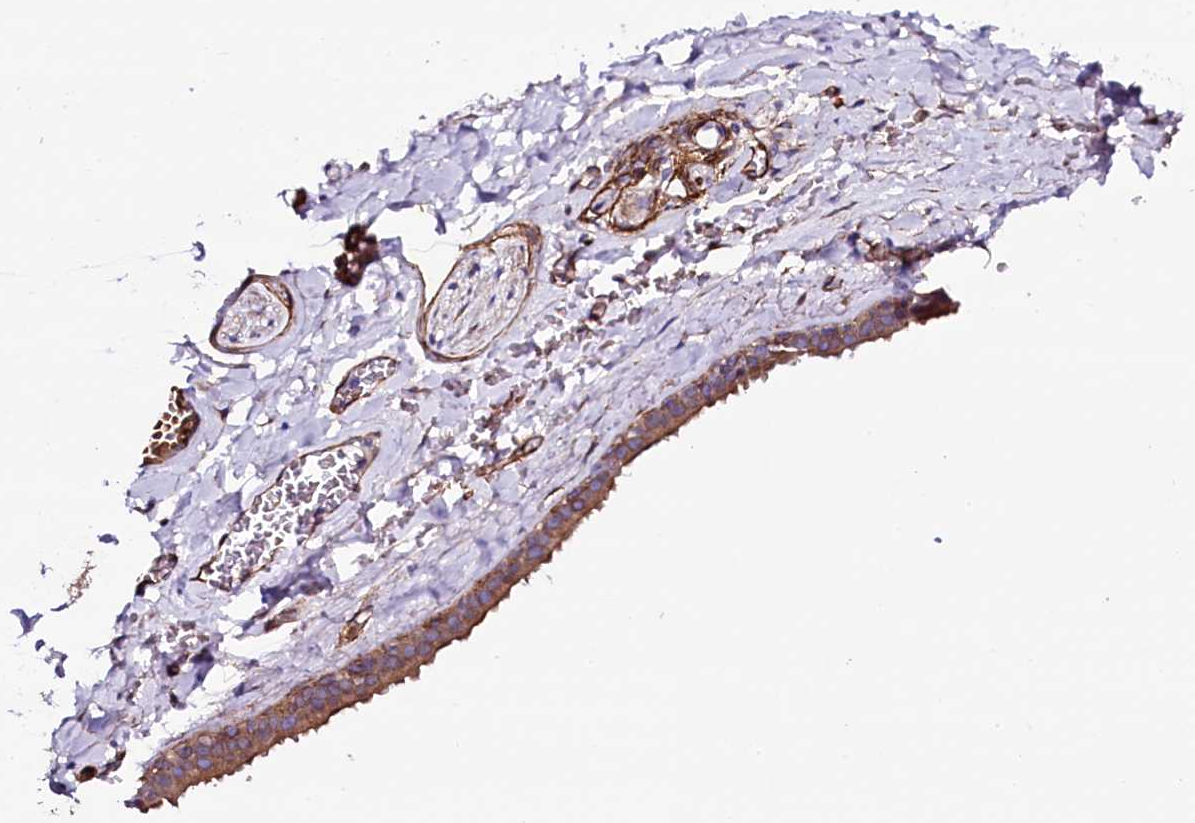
{"staining": {"intensity": "negative", "quantity": "none", "location": "none"}, "tissue": "adipose tissue", "cell_type": "Adipocytes", "image_type": "normal", "snomed": [{"axis": "morphology", "description": "Normal tissue, NOS"}, {"axis": "topography", "description": "Salivary gland"}, {"axis": "topography", "description": "Peripheral nerve tissue"}], "caption": "The photomicrograph displays no staining of adipocytes in unremarkable adipose tissue. The staining is performed using DAB (3,3'-diaminobenzidine) brown chromogen with nuclei counter-stained in using hematoxylin.", "gene": "MEX3C", "patient": {"sex": "male", "age": 62}}